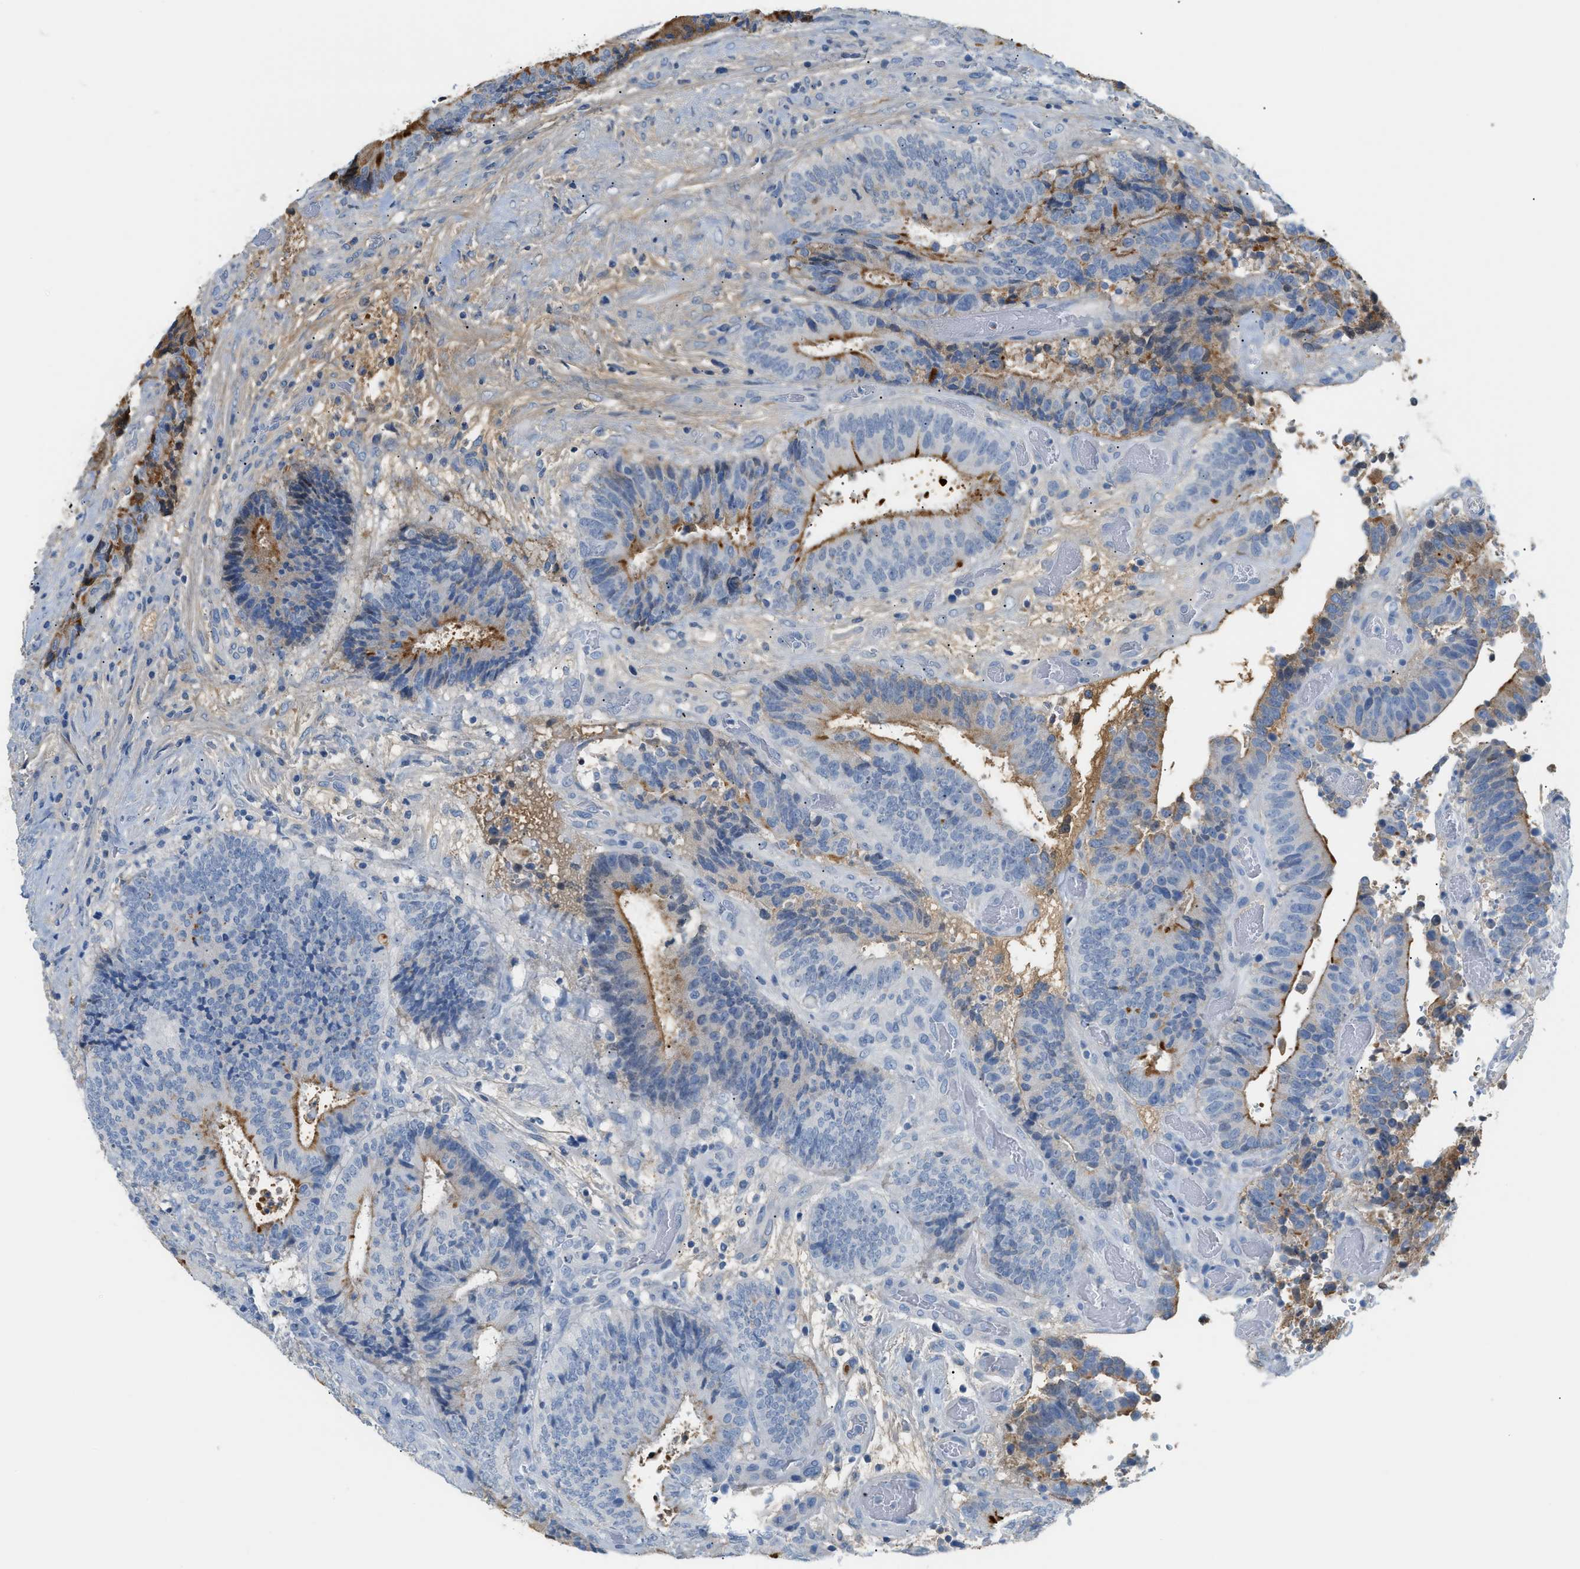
{"staining": {"intensity": "moderate", "quantity": "25%-75%", "location": "cytoplasmic/membranous"}, "tissue": "colorectal cancer", "cell_type": "Tumor cells", "image_type": "cancer", "snomed": [{"axis": "morphology", "description": "Adenocarcinoma, NOS"}, {"axis": "topography", "description": "Rectum"}], "caption": "Protein expression by immunohistochemistry (IHC) shows moderate cytoplasmic/membranous staining in about 25%-75% of tumor cells in colorectal adenocarcinoma. The protein of interest is shown in brown color, while the nuclei are stained blue.", "gene": "CFI", "patient": {"sex": "male", "age": 72}}